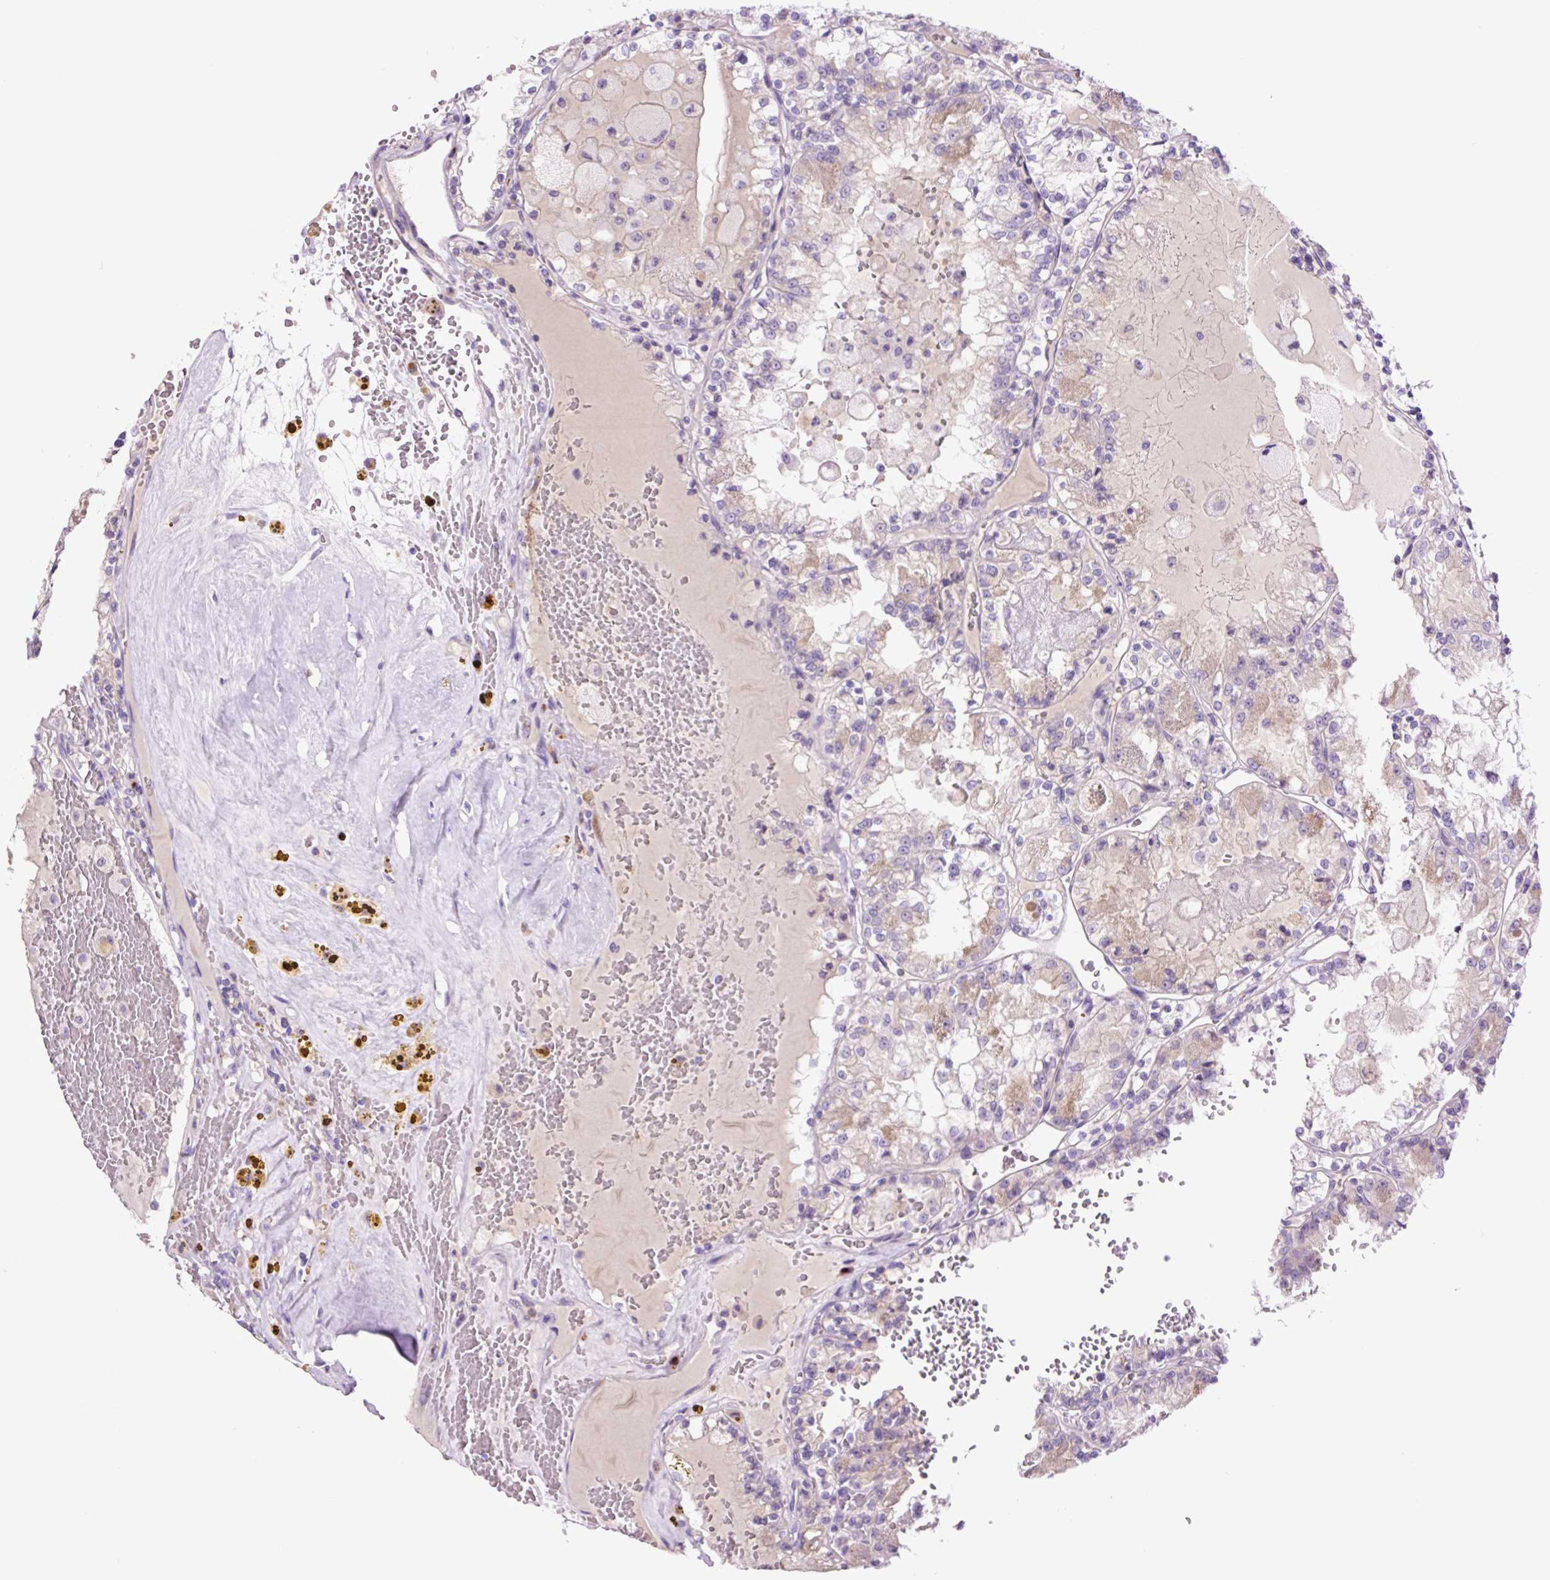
{"staining": {"intensity": "negative", "quantity": "none", "location": "none"}, "tissue": "renal cancer", "cell_type": "Tumor cells", "image_type": "cancer", "snomed": [{"axis": "morphology", "description": "Adenocarcinoma, NOS"}, {"axis": "topography", "description": "Kidney"}], "caption": "Renal cancer (adenocarcinoma) stained for a protein using immunohistochemistry reveals no staining tumor cells.", "gene": "MFSD3", "patient": {"sex": "female", "age": 56}}